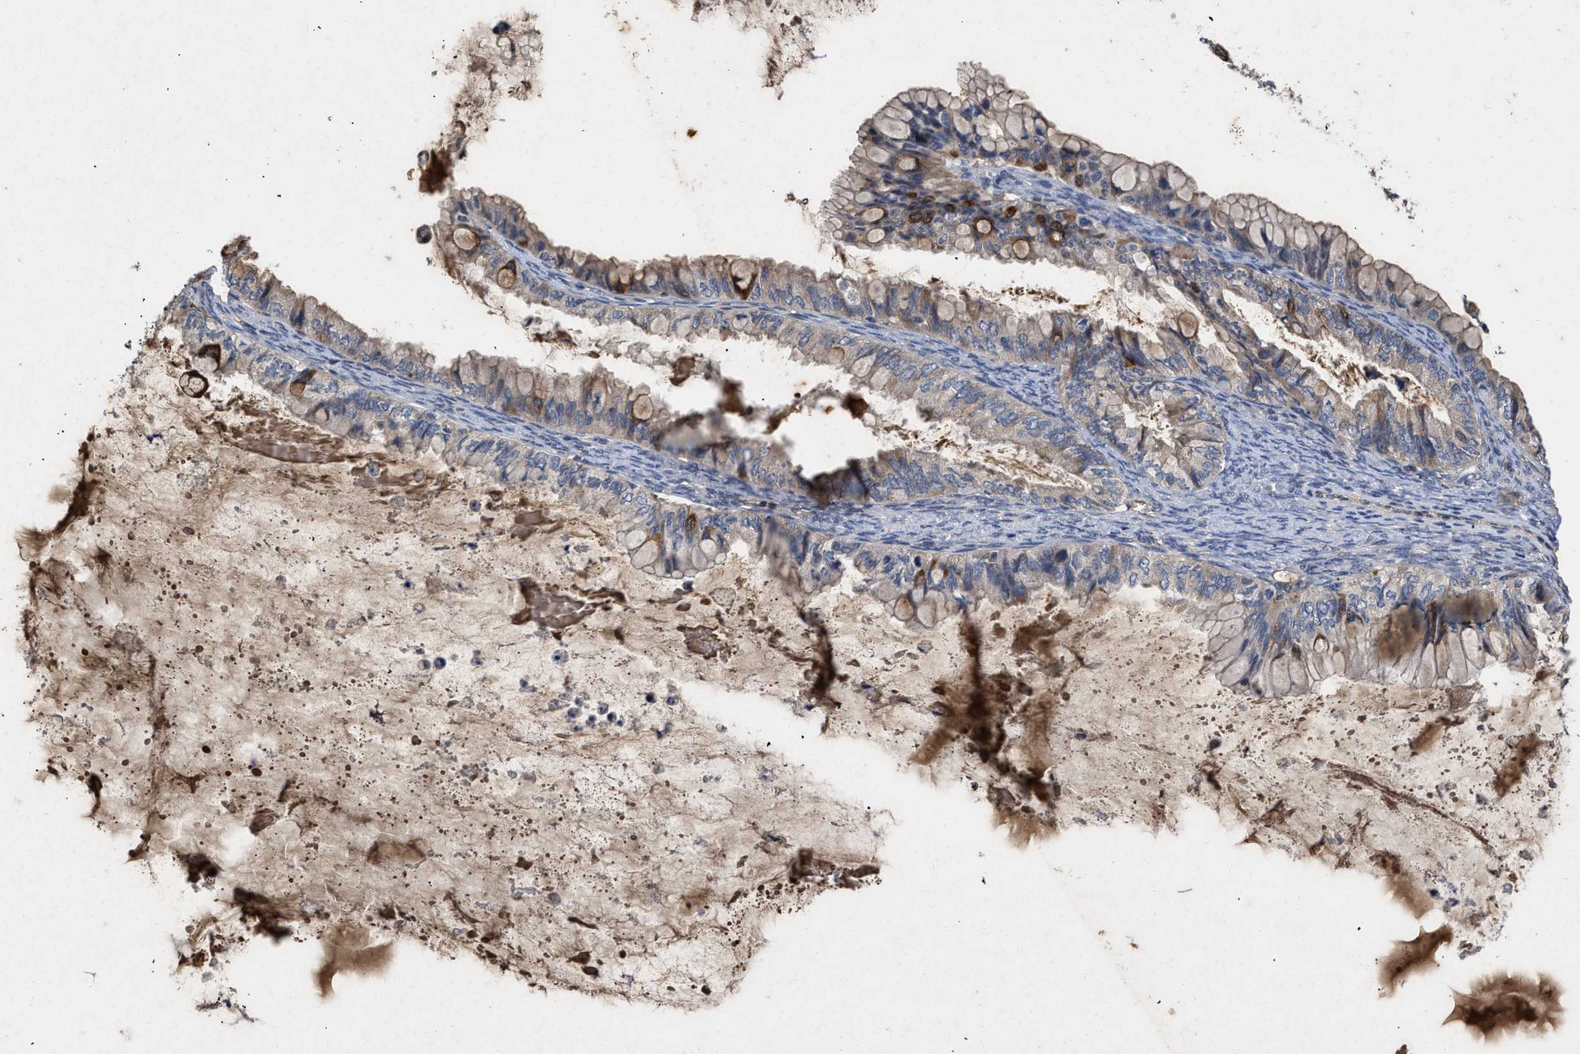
{"staining": {"intensity": "moderate", "quantity": "25%-75%", "location": "cytoplasmic/membranous"}, "tissue": "ovarian cancer", "cell_type": "Tumor cells", "image_type": "cancer", "snomed": [{"axis": "morphology", "description": "Cystadenocarcinoma, mucinous, NOS"}, {"axis": "topography", "description": "Ovary"}], "caption": "Immunohistochemistry (IHC) of human ovarian cancer demonstrates medium levels of moderate cytoplasmic/membranous staining in about 25%-75% of tumor cells.", "gene": "VPS4A", "patient": {"sex": "female", "age": 80}}